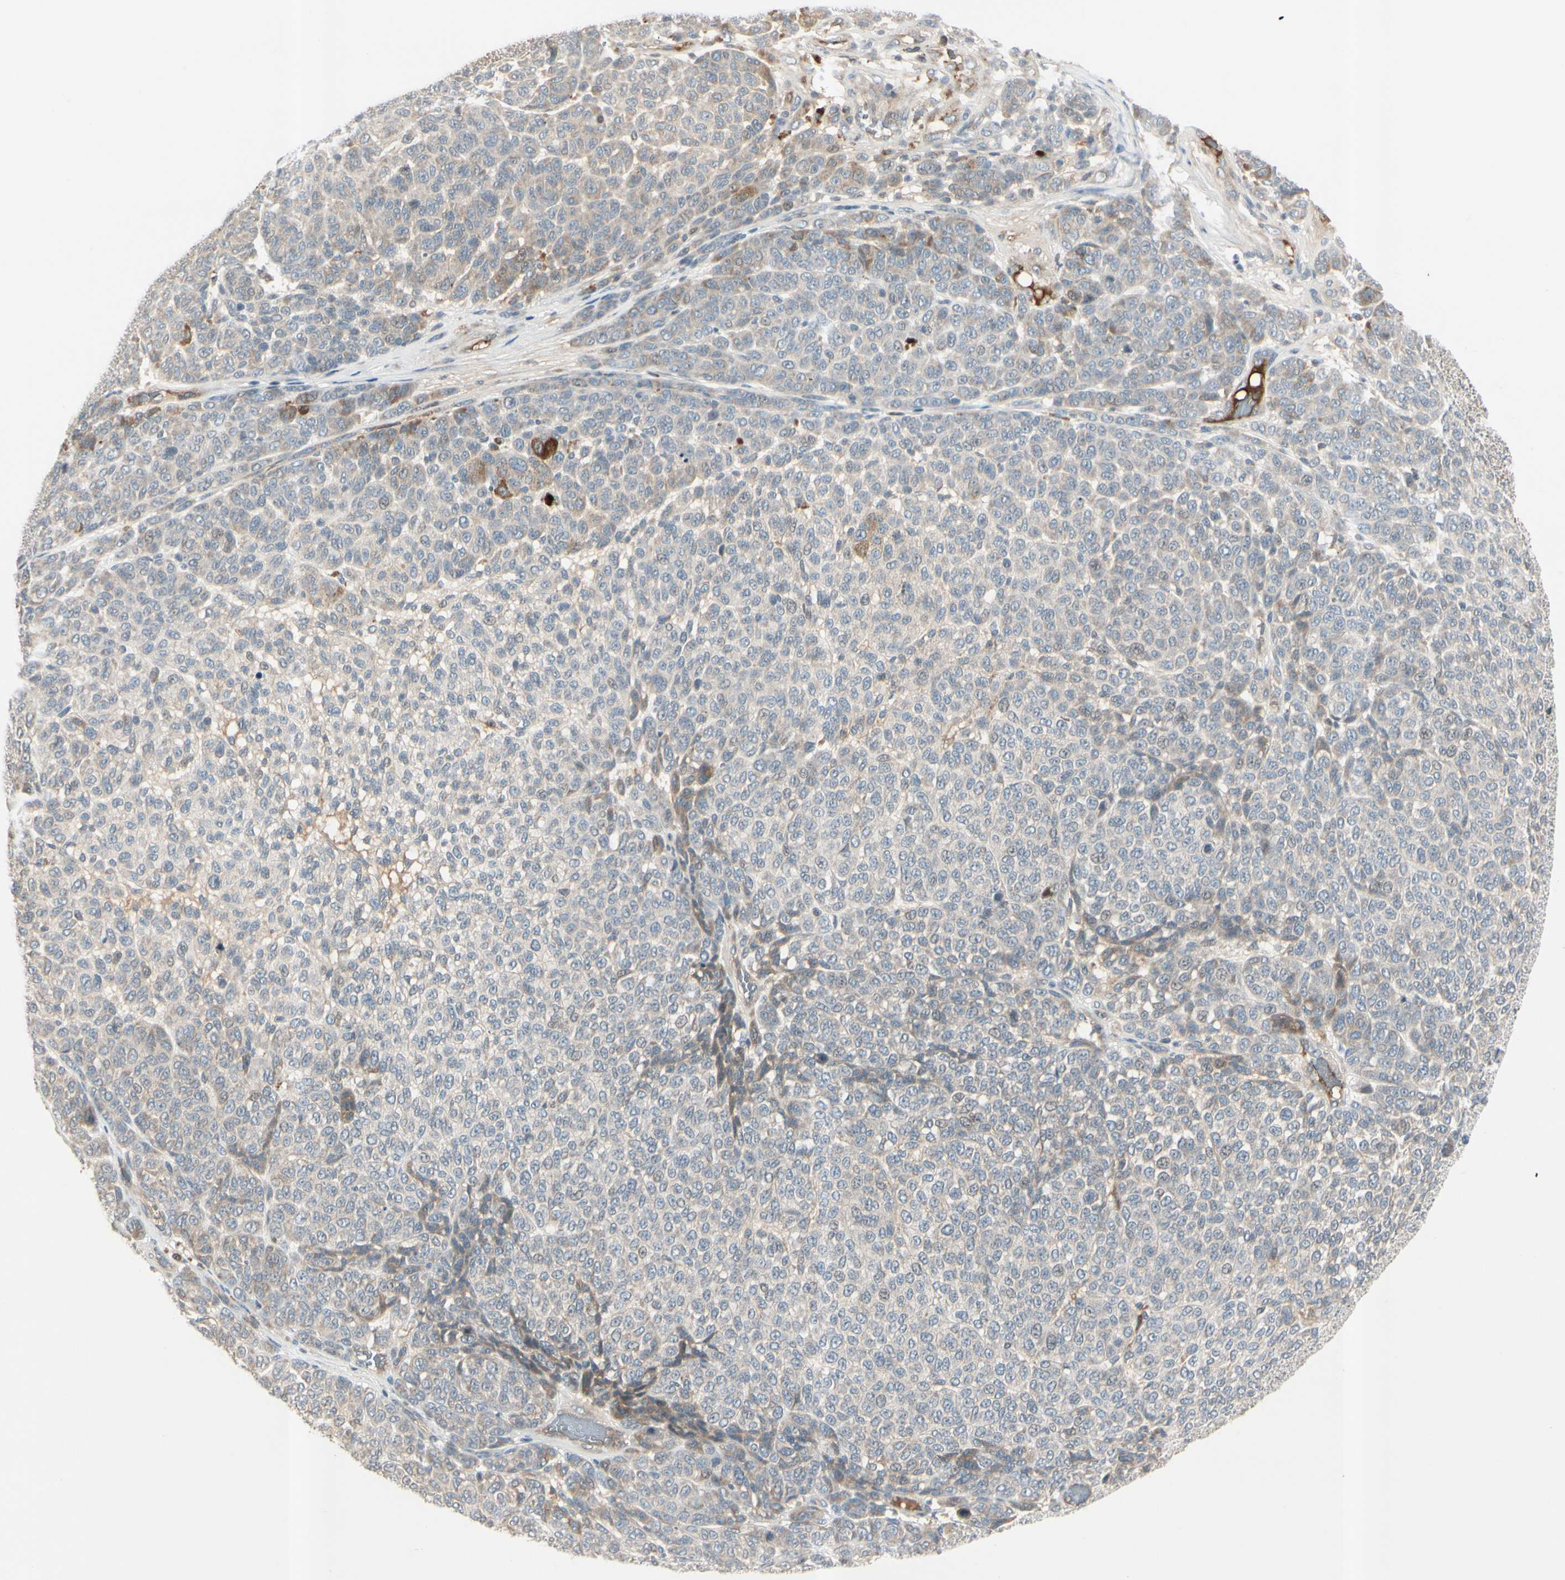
{"staining": {"intensity": "weak", "quantity": "25%-75%", "location": "cytoplasmic/membranous"}, "tissue": "melanoma", "cell_type": "Tumor cells", "image_type": "cancer", "snomed": [{"axis": "morphology", "description": "Malignant melanoma, NOS"}, {"axis": "topography", "description": "Skin"}], "caption": "High-power microscopy captured an IHC photomicrograph of melanoma, revealing weak cytoplasmic/membranous staining in approximately 25%-75% of tumor cells.", "gene": "ICAM5", "patient": {"sex": "male", "age": 59}}